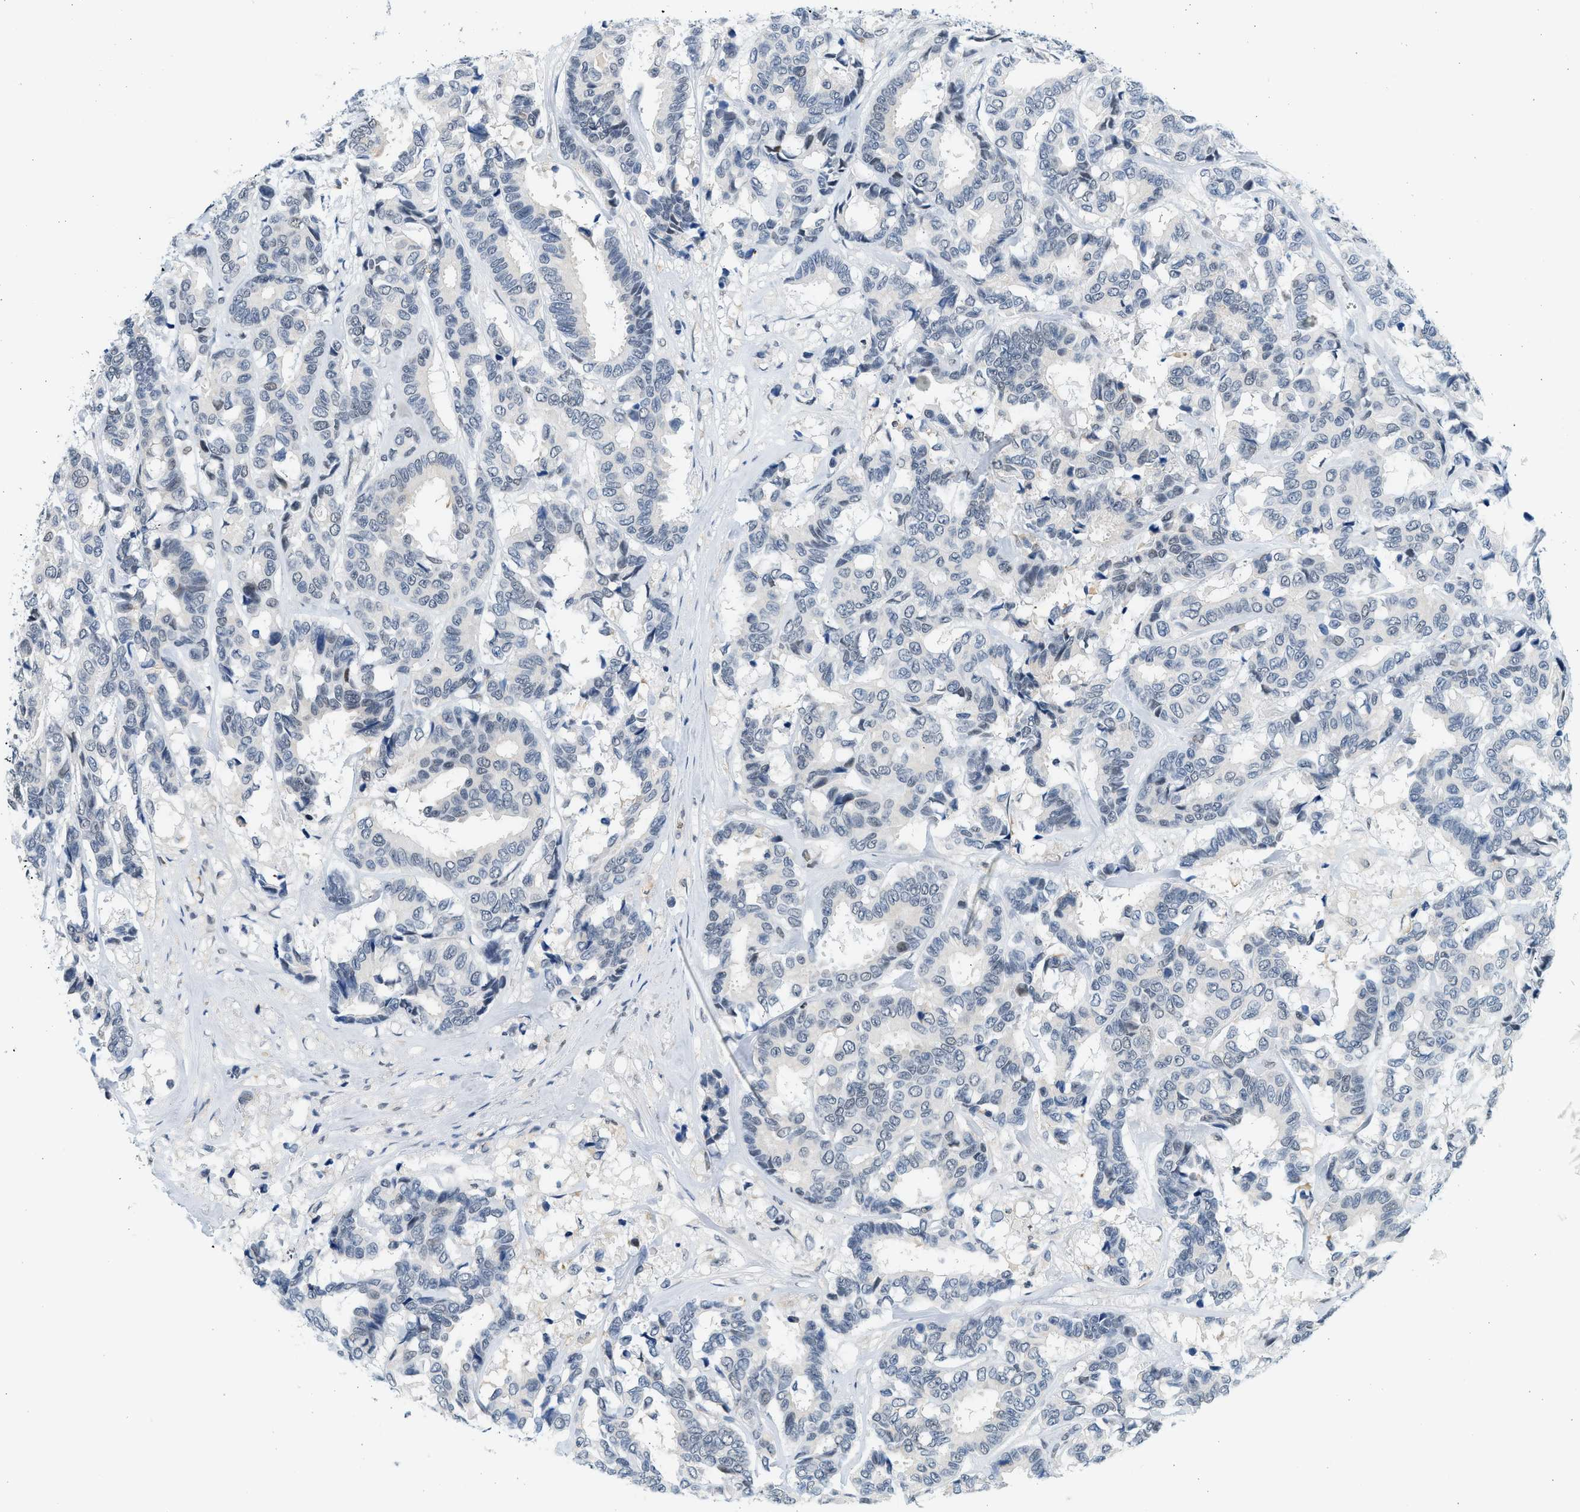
{"staining": {"intensity": "negative", "quantity": "none", "location": "none"}, "tissue": "breast cancer", "cell_type": "Tumor cells", "image_type": "cancer", "snomed": [{"axis": "morphology", "description": "Duct carcinoma"}, {"axis": "topography", "description": "Breast"}], "caption": "DAB immunohistochemical staining of intraductal carcinoma (breast) reveals no significant expression in tumor cells.", "gene": "HIPK1", "patient": {"sex": "female", "age": 87}}